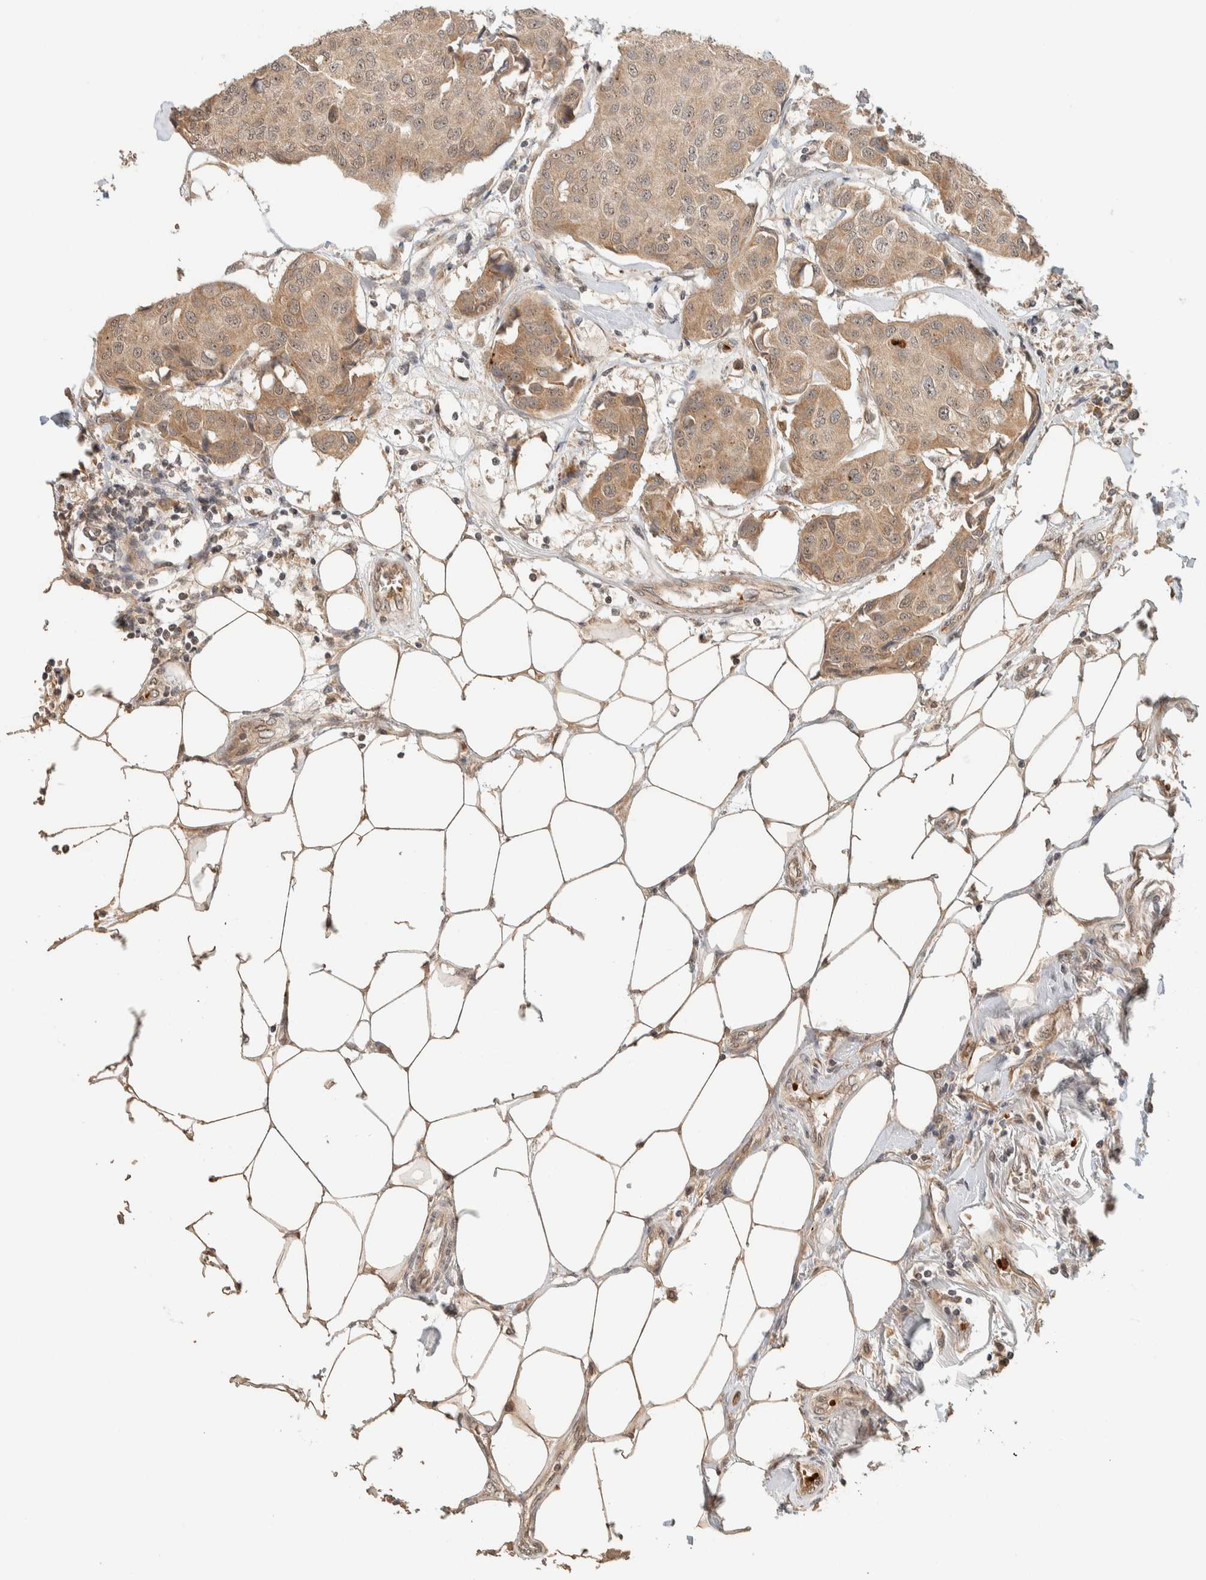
{"staining": {"intensity": "moderate", "quantity": ">75%", "location": "cytoplasmic/membranous"}, "tissue": "breast cancer", "cell_type": "Tumor cells", "image_type": "cancer", "snomed": [{"axis": "morphology", "description": "Duct carcinoma"}, {"axis": "topography", "description": "Breast"}], "caption": "The micrograph reveals immunohistochemical staining of breast cancer. There is moderate cytoplasmic/membranous staining is seen in approximately >75% of tumor cells.", "gene": "ZBTB2", "patient": {"sex": "female", "age": 80}}